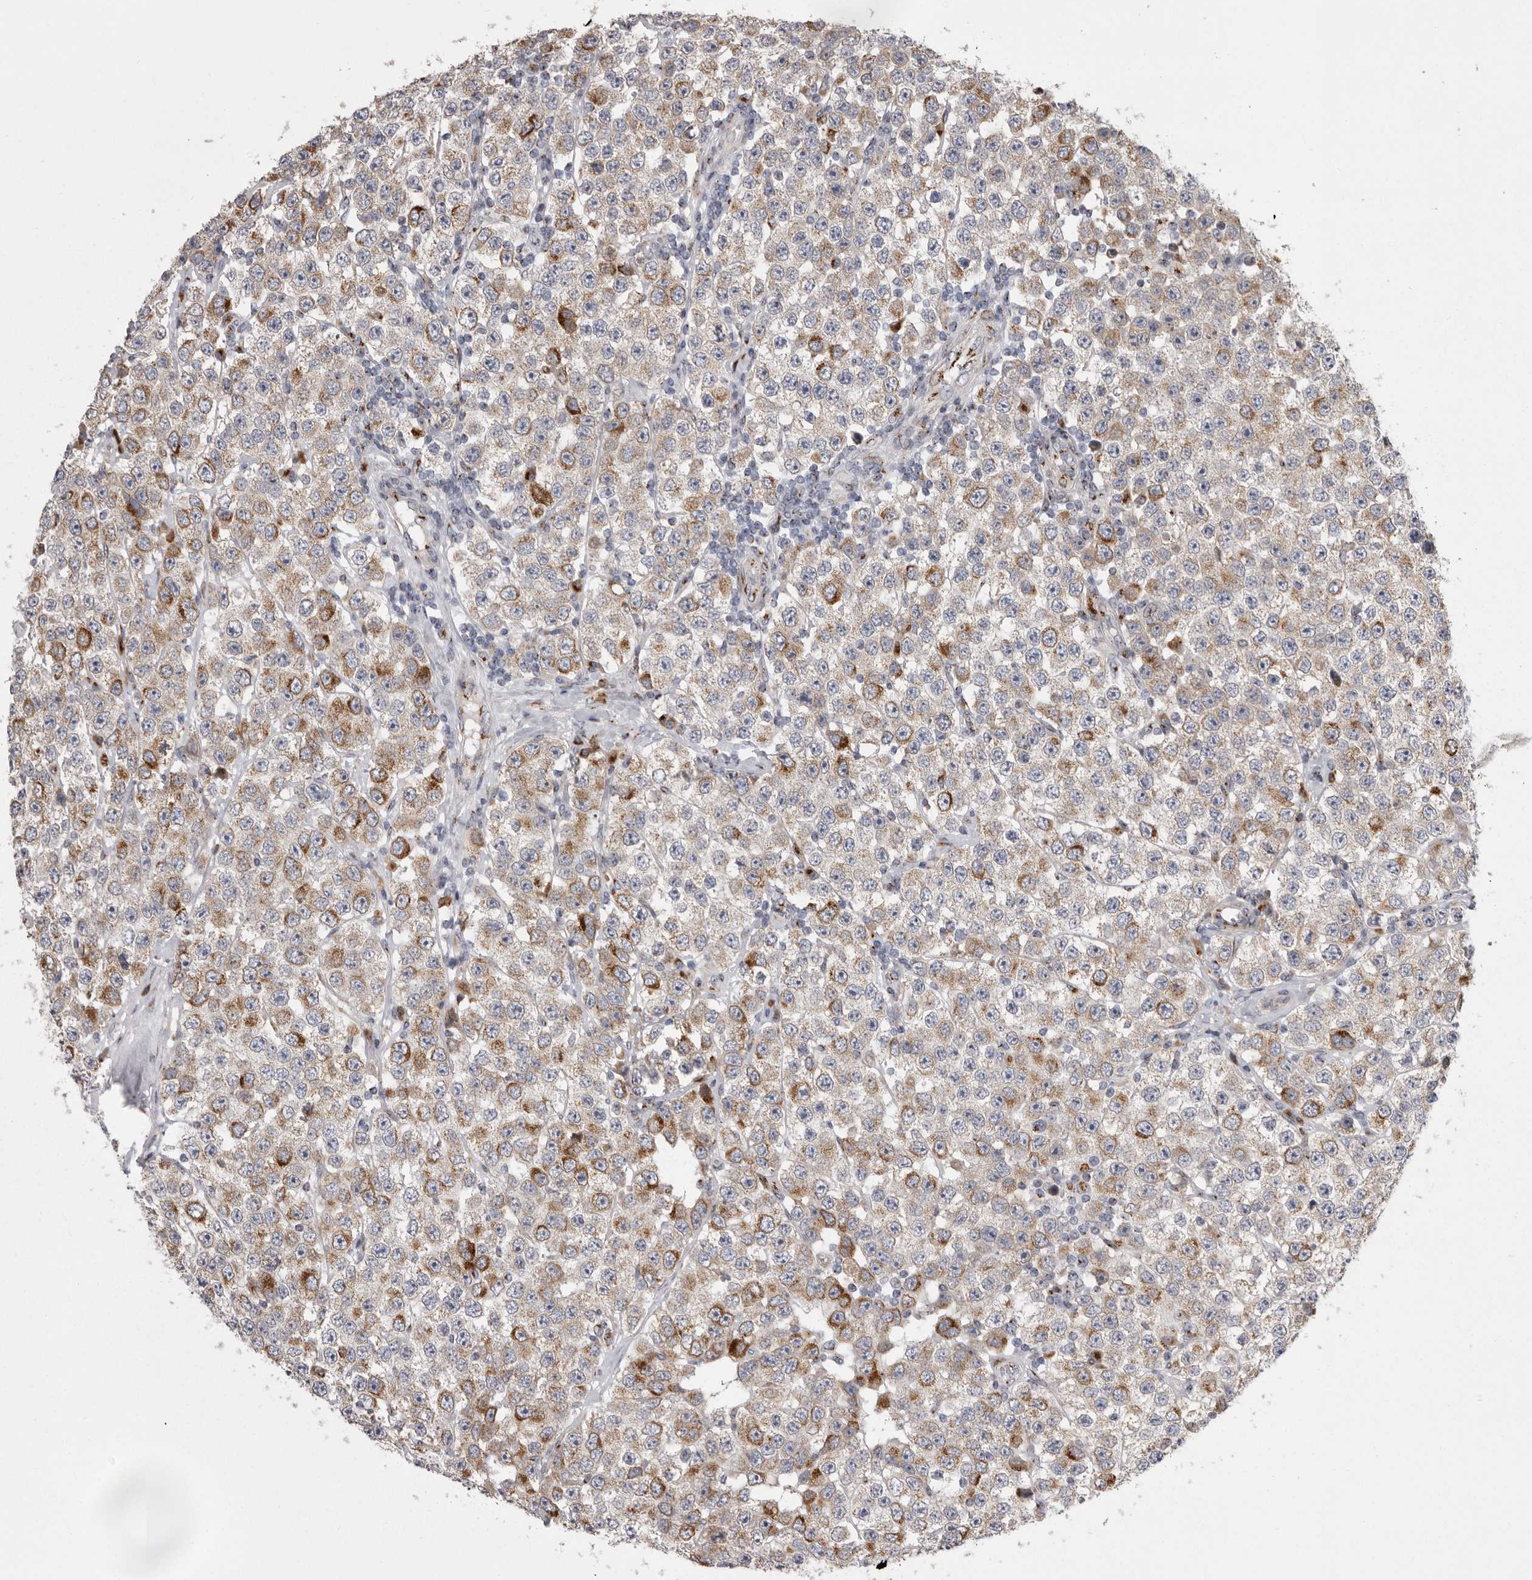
{"staining": {"intensity": "moderate", "quantity": ">75%", "location": "cytoplasmic/membranous"}, "tissue": "testis cancer", "cell_type": "Tumor cells", "image_type": "cancer", "snomed": [{"axis": "morphology", "description": "Seminoma, NOS"}, {"axis": "topography", "description": "Testis"}], "caption": "The micrograph reveals immunohistochemical staining of testis seminoma. There is moderate cytoplasmic/membranous positivity is identified in about >75% of tumor cells.", "gene": "WDR47", "patient": {"sex": "male", "age": 28}}